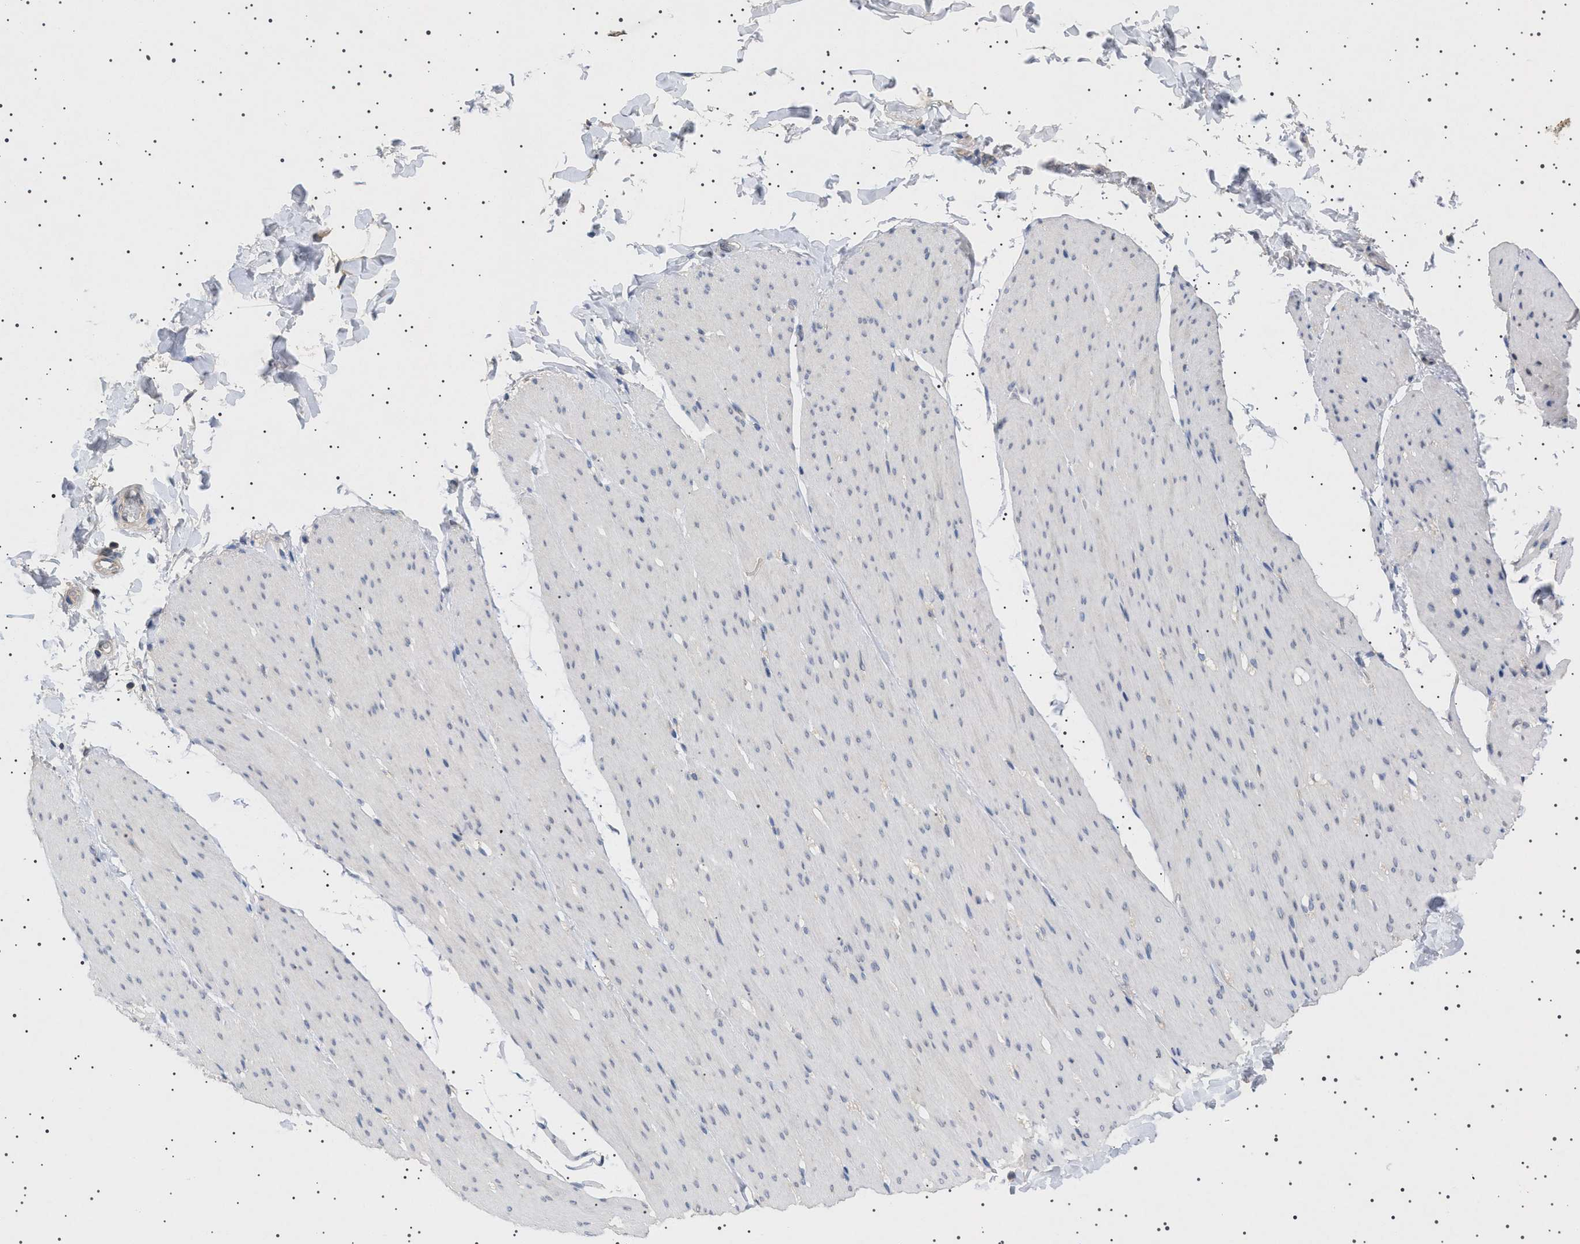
{"staining": {"intensity": "weak", "quantity": "<25%", "location": "nuclear"}, "tissue": "smooth muscle", "cell_type": "Smooth muscle cells", "image_type": "normal", "snomed": [{"axis": "morphology", "description": "Normal tissue, NOS"}, {"axis": "topography", "description": "Smooth muscle"}, {"axis": "topography", "description": "Colon"}], "caption": "The immunohistochemistry micrograph has no significant staining in smooth muscle cells of smooth muscle.", "gene": "NUP93", "patient": {"sex": "male", "age": 67}}